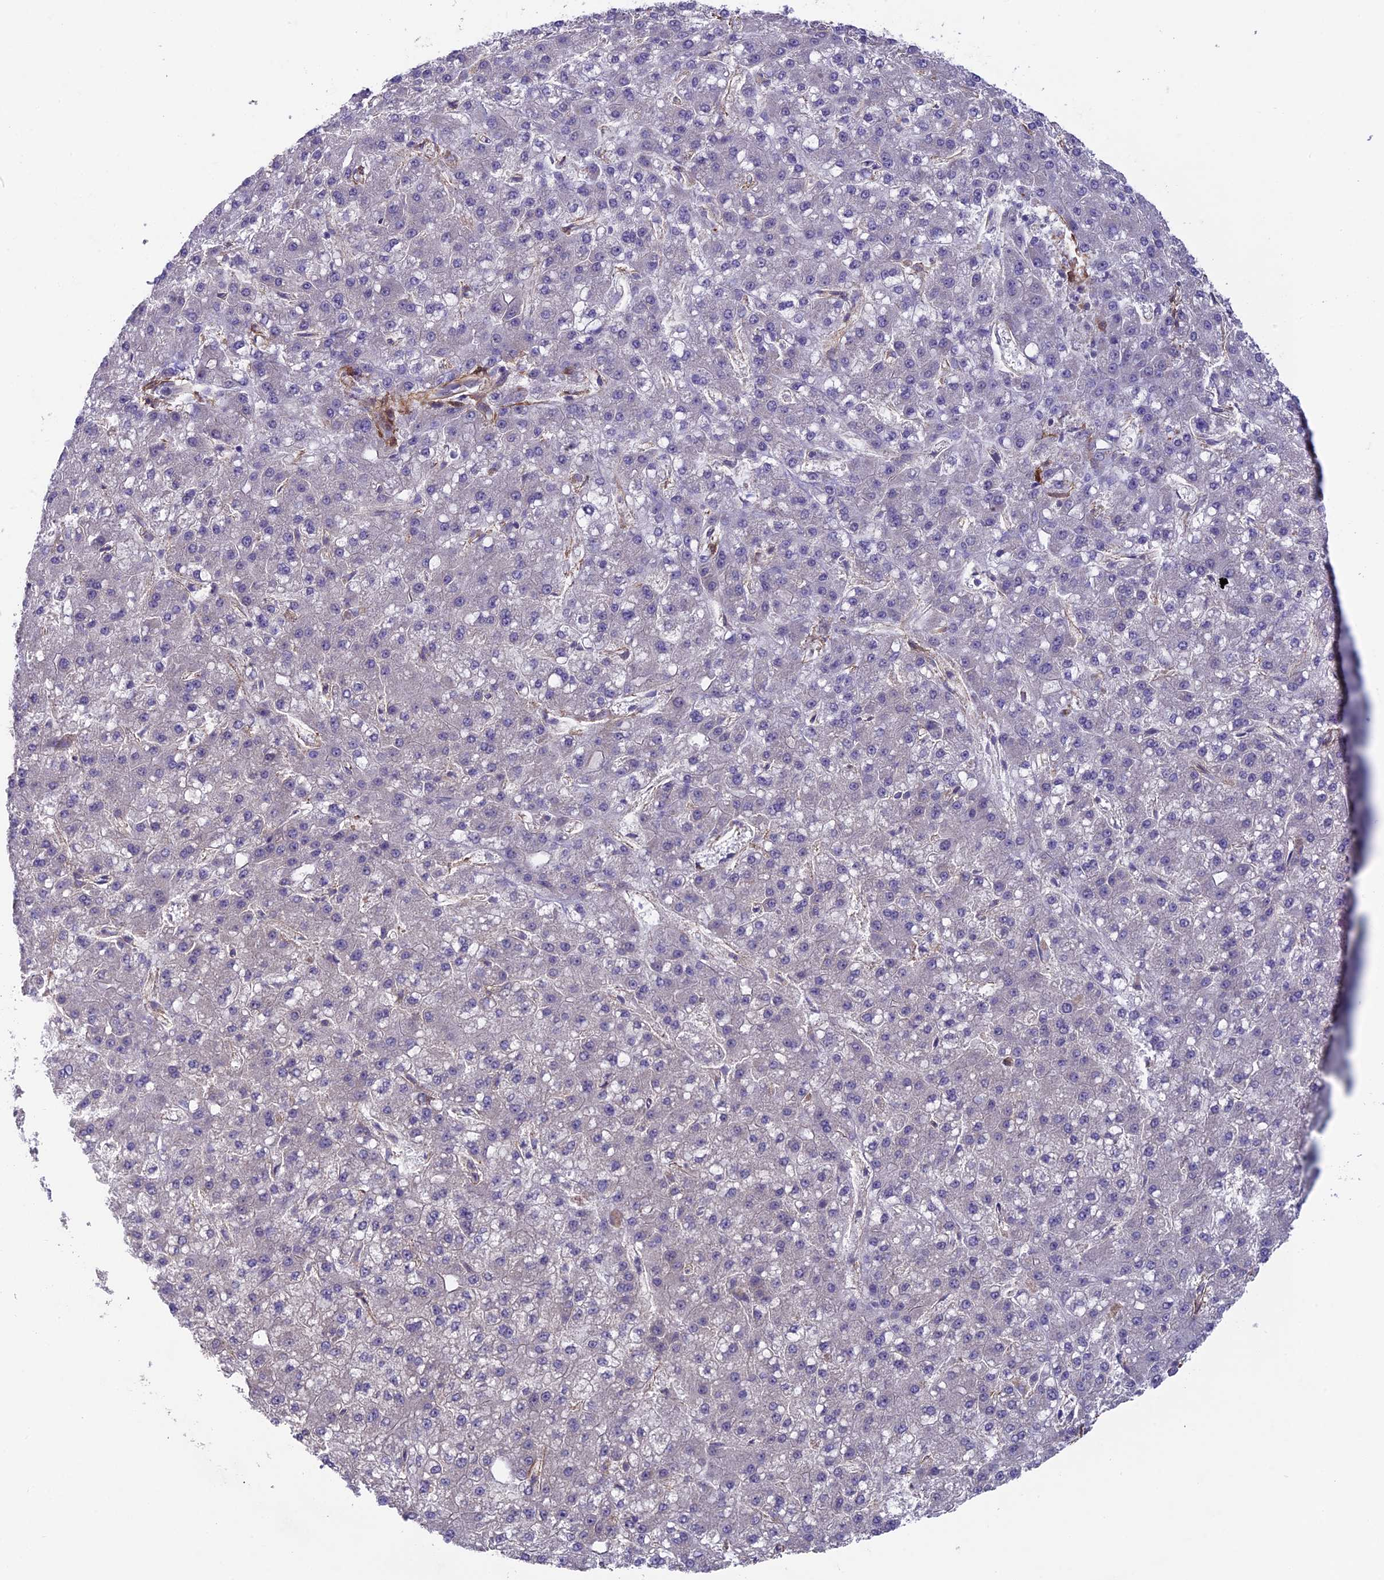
{"staining": {"intensity": "negative", "quantity": "none", "location": "none"}, "tissue": "liver cancer", "cell_type": "Tumor cells", "image_type": "cancer", "snomed": [{"axis": "morphology", "description": "Carcinoma, Hepatocellular, NOS"}, {"axis": "topography", "description": "Liver"}], "caption": "IHC image of human liver cancer (hepatocellular carcinoma) stained for a protein (brown), which shows no expression in tumor cells.", "gene": "TNS1", "patient": {"sex": "male", "age": 67}}